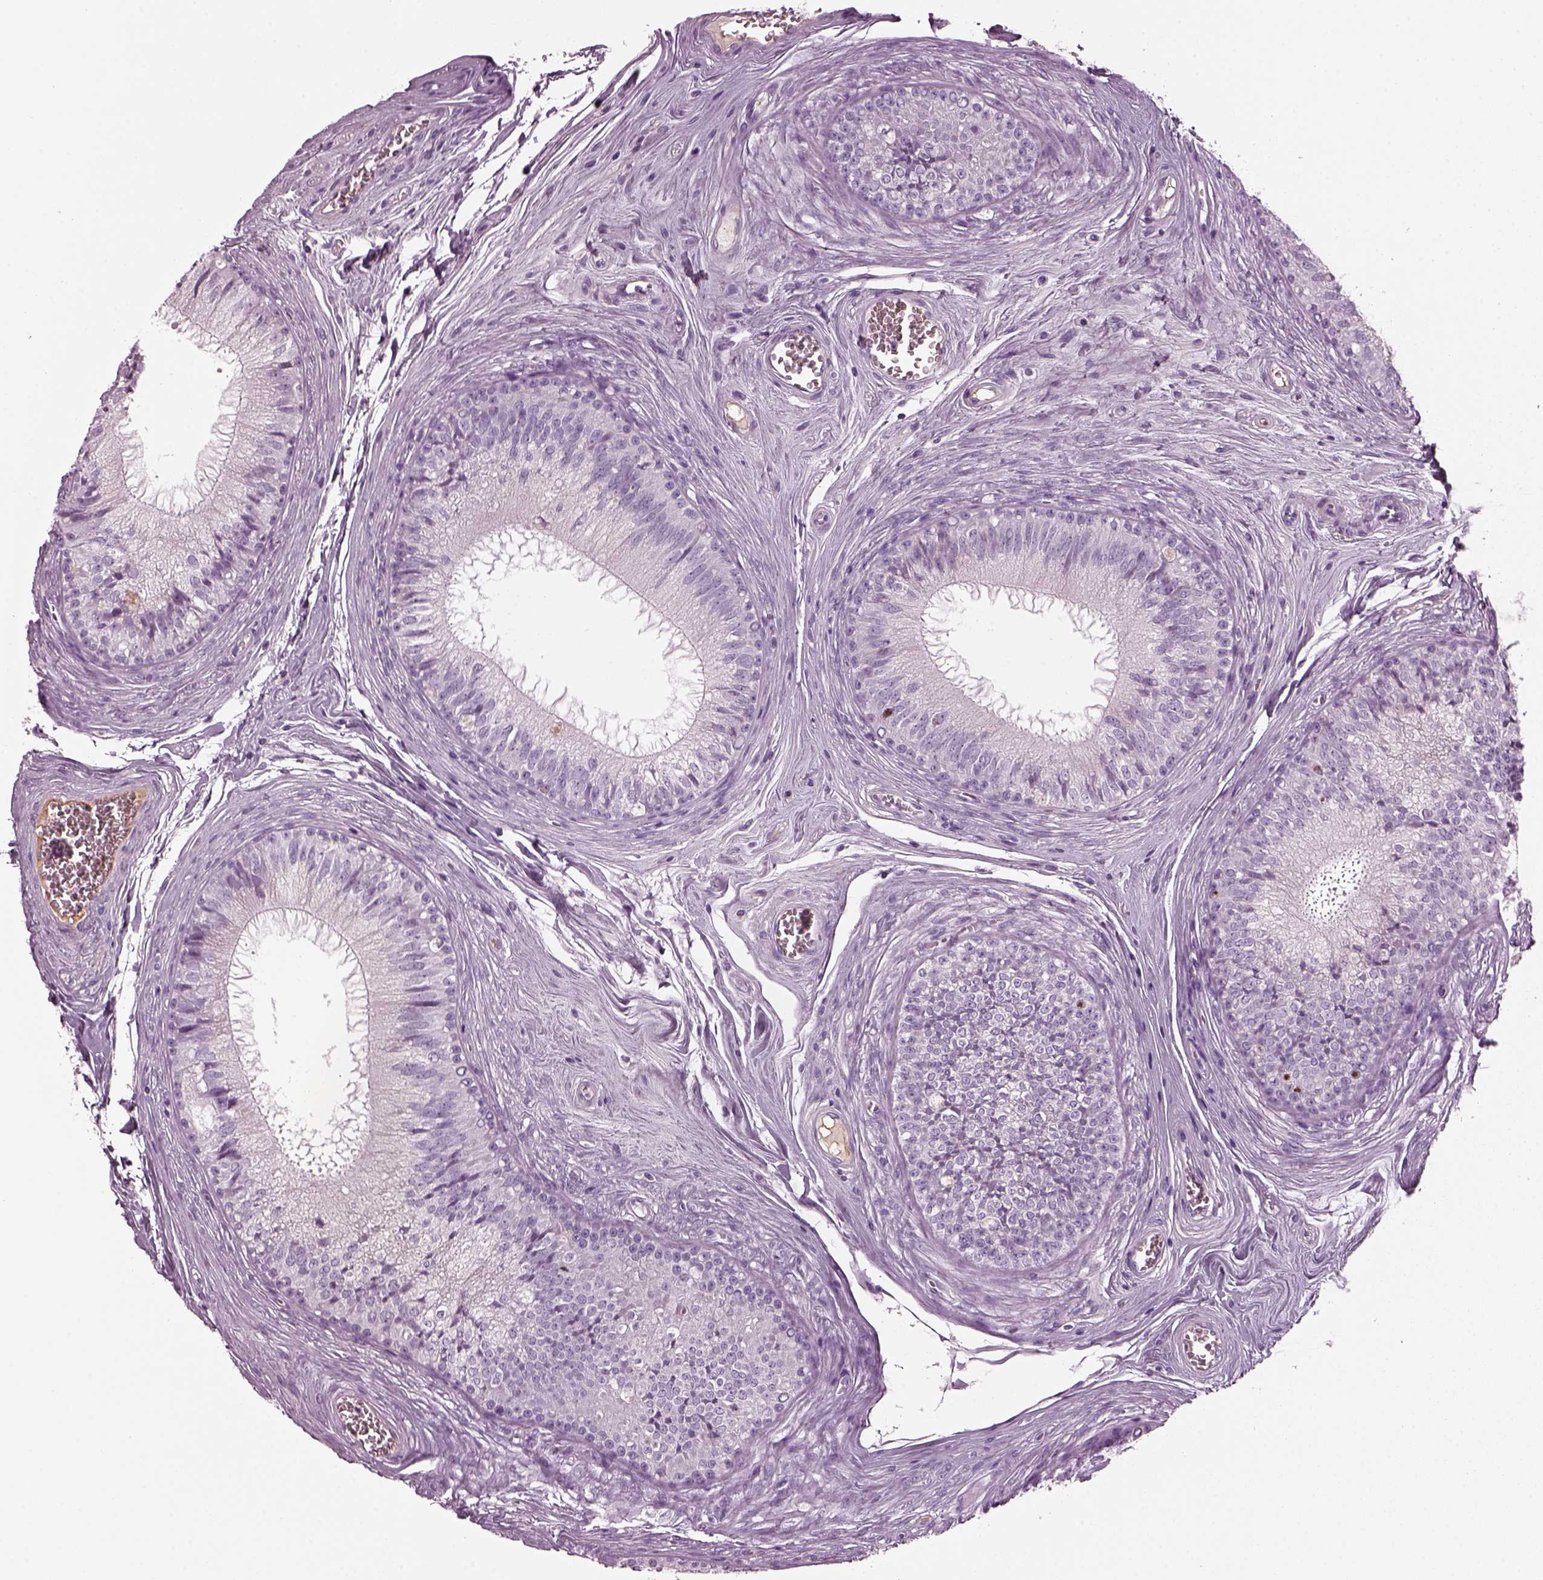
{"staining": {"intensity": "negative", "quantity": "none", "location": "none"}, "tissue": "epididymis", "cell_type": "Glandular cells", "image_type": "normal", "snomed": [{"axis": "morphology", "description": "Normal tissue, NOS"}, {"axis": "topography", "description": "Epididymis"}], "caption": "The image exhibits no significant staining in glandular cells of epididymis. (IHC, brightfield microscopy, high magnification).", "gene": "DPYSL5", "patient": {"sex": "male", "age": 37}}